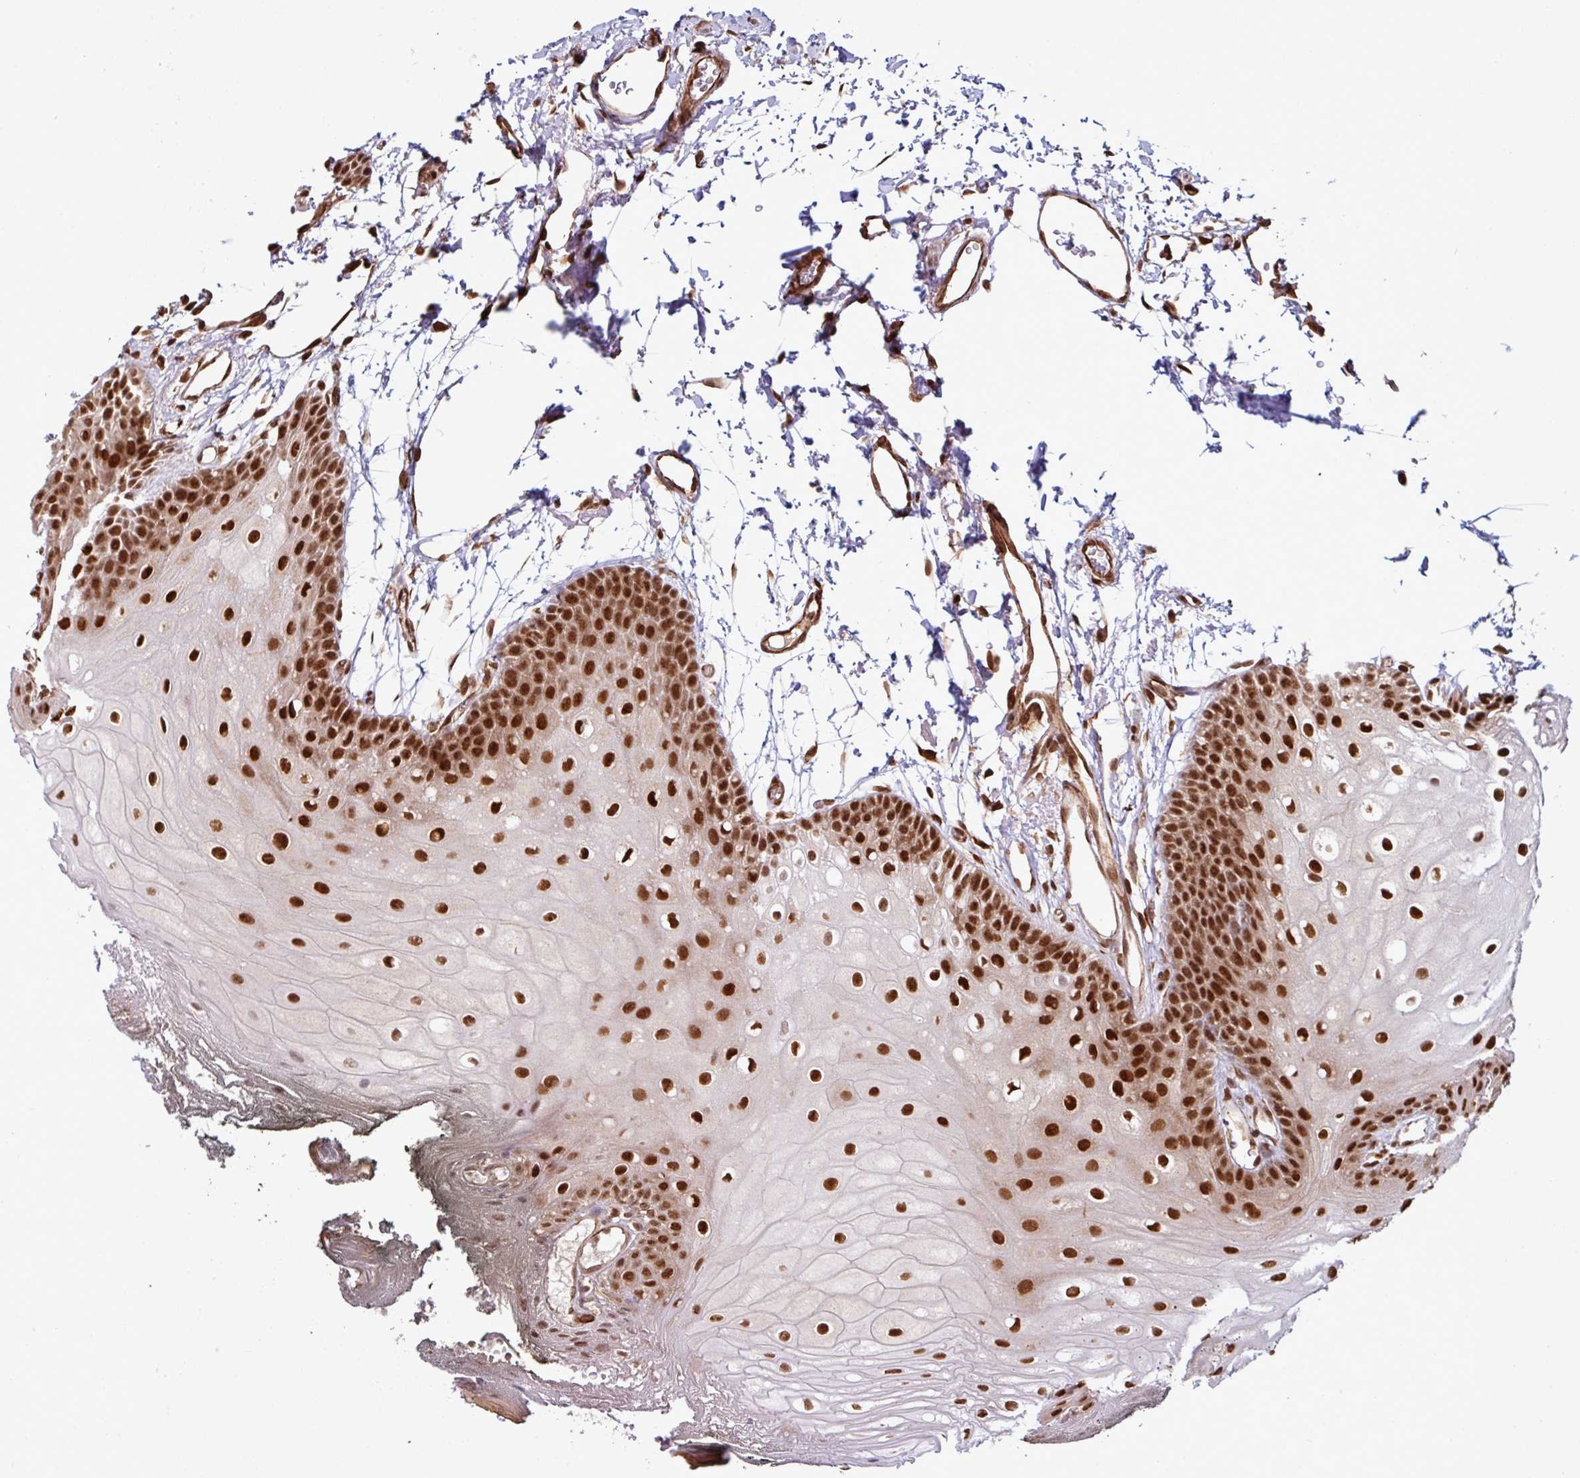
{"staining": {"intensity": "strong", "quantity": ">75%", "location": "nuclear"}, "tissue": "oral mucosa", "cell_type": "Squamous epithelial cells", "image_type": "normal", "snomed": [{"axis": "morphology", "description": "Normal tissue, NOS"}, {"axis": "morphology", "description": "Squamous cell carcinoma, NOS"}, {"axis": "topography", "description": "Oral tissue"}, {"axis": "topography", "description": "Head-Neck"}], "caption": "Human oral mucosa stained with a protein marker shows strong staining in squamous epithelial cells.", "gene": "MORF4L2", "patient": {"sex": "female", "age": 81}}